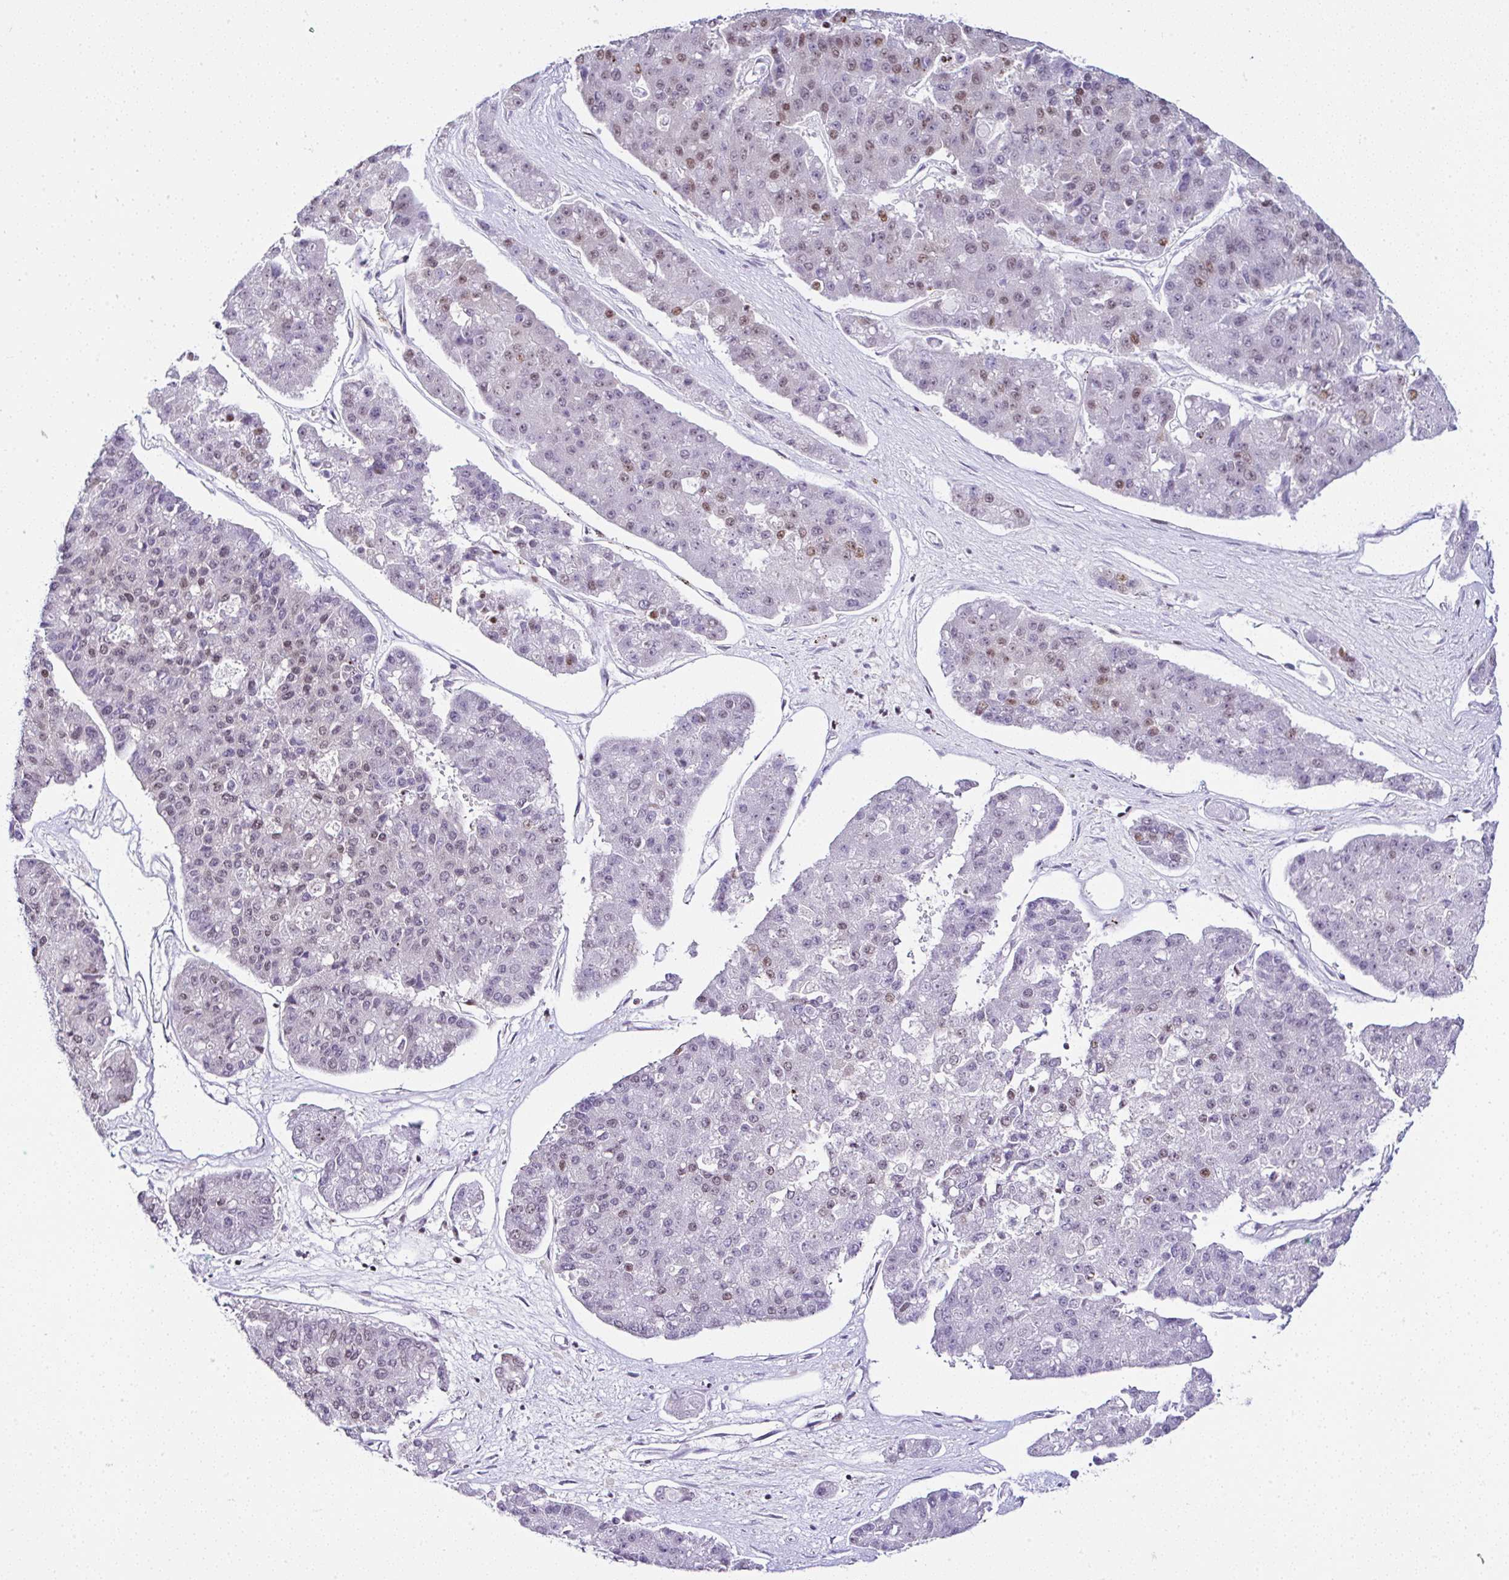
{"staining": {"intensity": "moderate", "quantity": "<25%", "location": "nuclear"}, "tissue": "pancreatic cancer", "cell_type": "Tumor cells", "image_type": "cancer", "snomed": [{"axis": "morphology", "description": "Adenocarcinoma, NOS"}, {"axis": "topography", "description": "Pancreas"}], "caption": "Moderate nuclear positivity for a protein is seen in about <25% of tumor cells of pancreatic cancer (adenocarcinoma) using immunohistochemistry (IHC).", "gene": "PTPN2", "patient": {"sex": "male", "age": 50}}